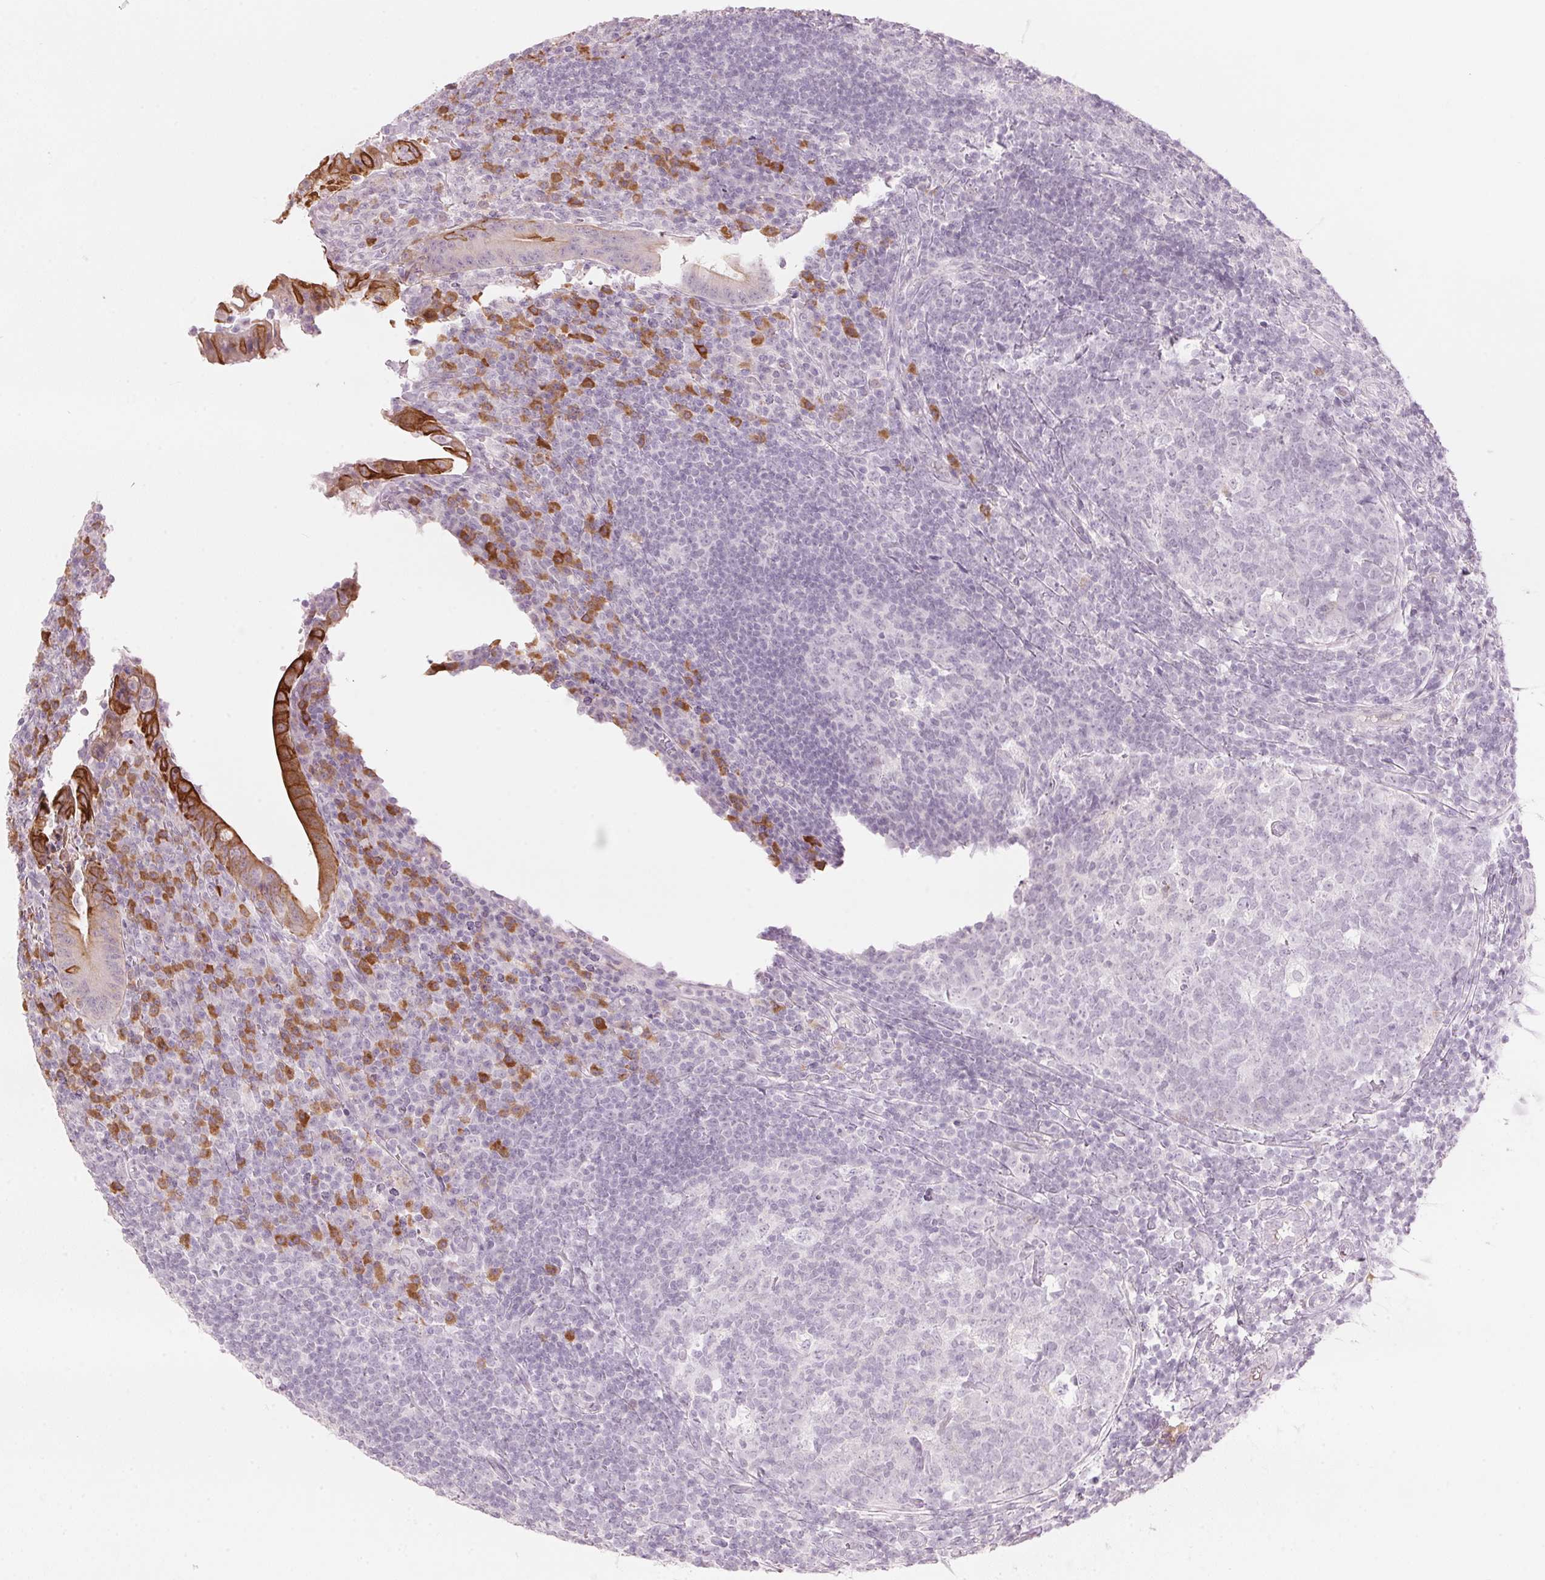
{"staining": {"intensity": "strong", "quantity": "<25%", "location": "cytoplasmic/membranous"}, "tissue": "appendix", "cell_type": "Glandular cells", "image_type": "normal", "snomed": [{"axis": "morphology", "description": "Normal tissue, NOS"}, {"axis": "topography", "description": "Appendix"}], "caption": "Protein analysis of normal appendix reveals strong cytoplasmic/membranous staining in about <25% of glandular cells.", "gene": "SCTR", "patient": {"sex": "male", "age": 18}}